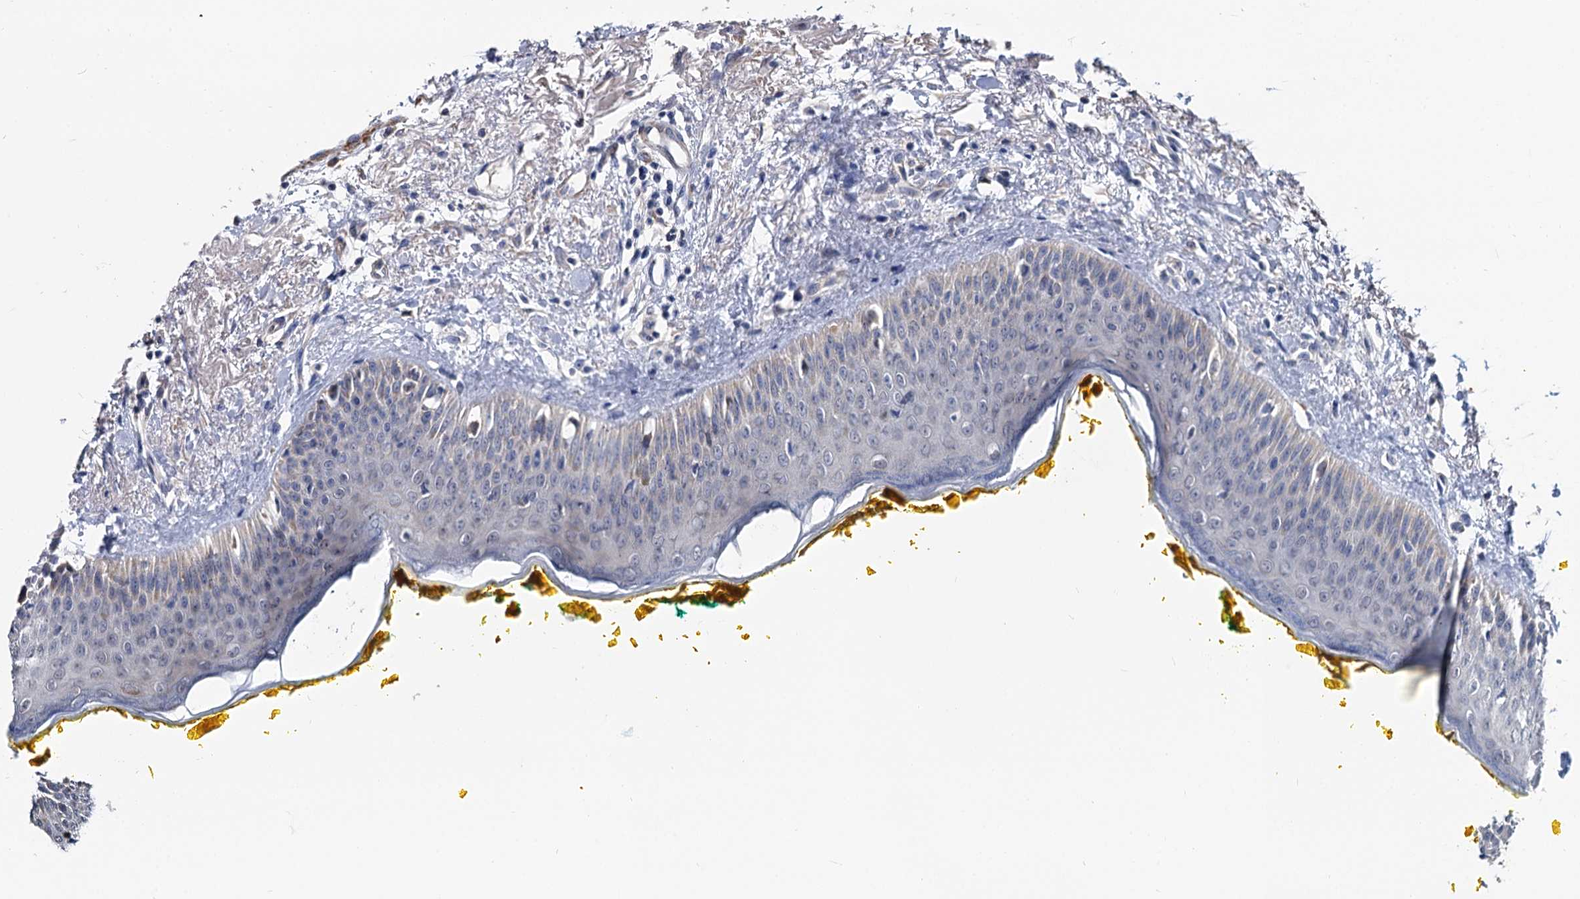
{"staining": {"intensity": "moderate", "quantity": "<25%", "location": "cytoplasmic/membranous"}, "tissue": "oral mucosa", "cell_type": "Squamous epithelial cells", "image_type": "normal", "snomed": [{"axis": "morphology", "description": "Normal tissue, NOS"}, {"axis": "topography", "description": "Oral tissue"}], "caption": "Normal oral mucosa exhibits moderate cytoplasmic/membranous positivity in approximately <25% of squamous epithelial cells, visualized by immunohistochemistry. The staining was performed using DAB, with brown indicating positive protein expression. Nuclei are stained blue with hematoxylin.", "gene": "ALKBH7", "patient": {"sex": "female", "age": 70}}